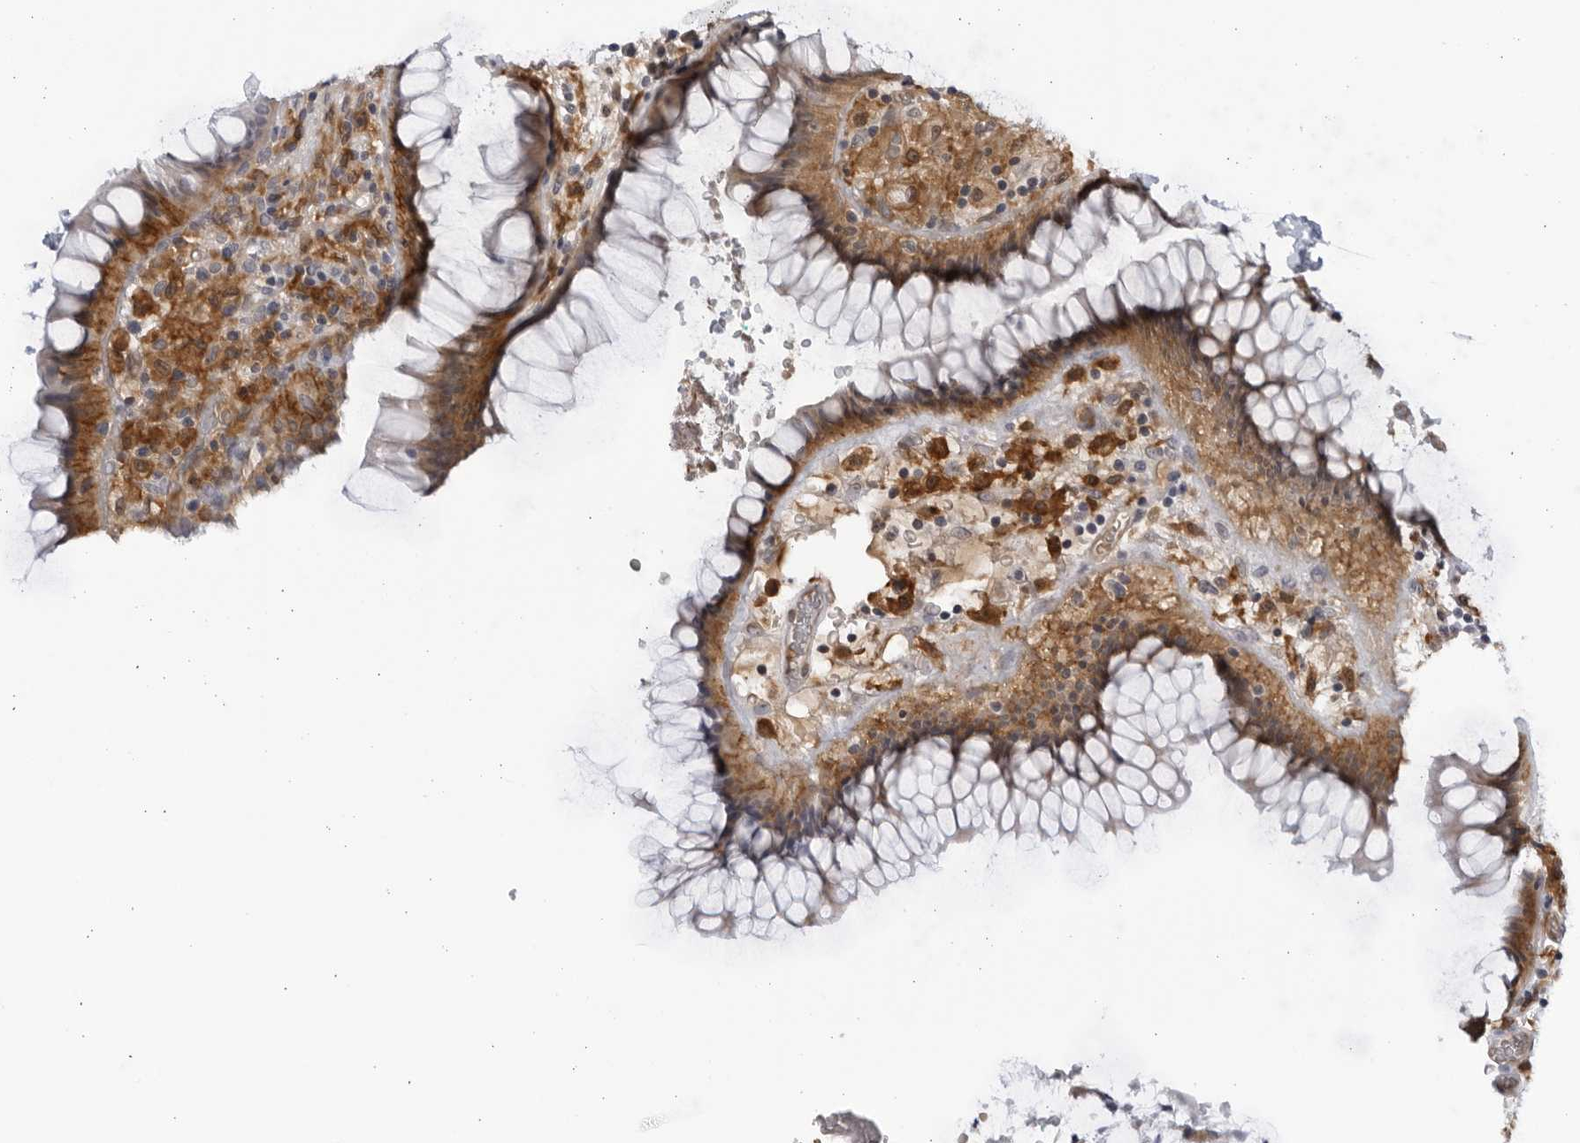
{"staining": {"intensity": "moderate", "quantity": ">75%", "location": "cytoplasmic/membranous"}, "tissue": "rectum", "cell_type": "Glandular cells", "image_type": "normal", "snomed": [{"axis": "morphology", "description": "Normal tissue, NOS"}, {"axis": "topography", "description": "Rectum"}], "caption": "Rectum stained with immunohistochemistry reveals moderate cytoplasmic/membranous staining in approximately >75% of glandular cells. (DAB (3,3'-diaminobenzidine) IHC with brightfield microscopy, high magnification).", "gene": "BMP2K", "patient": {"sex": "male", "age": 51}}